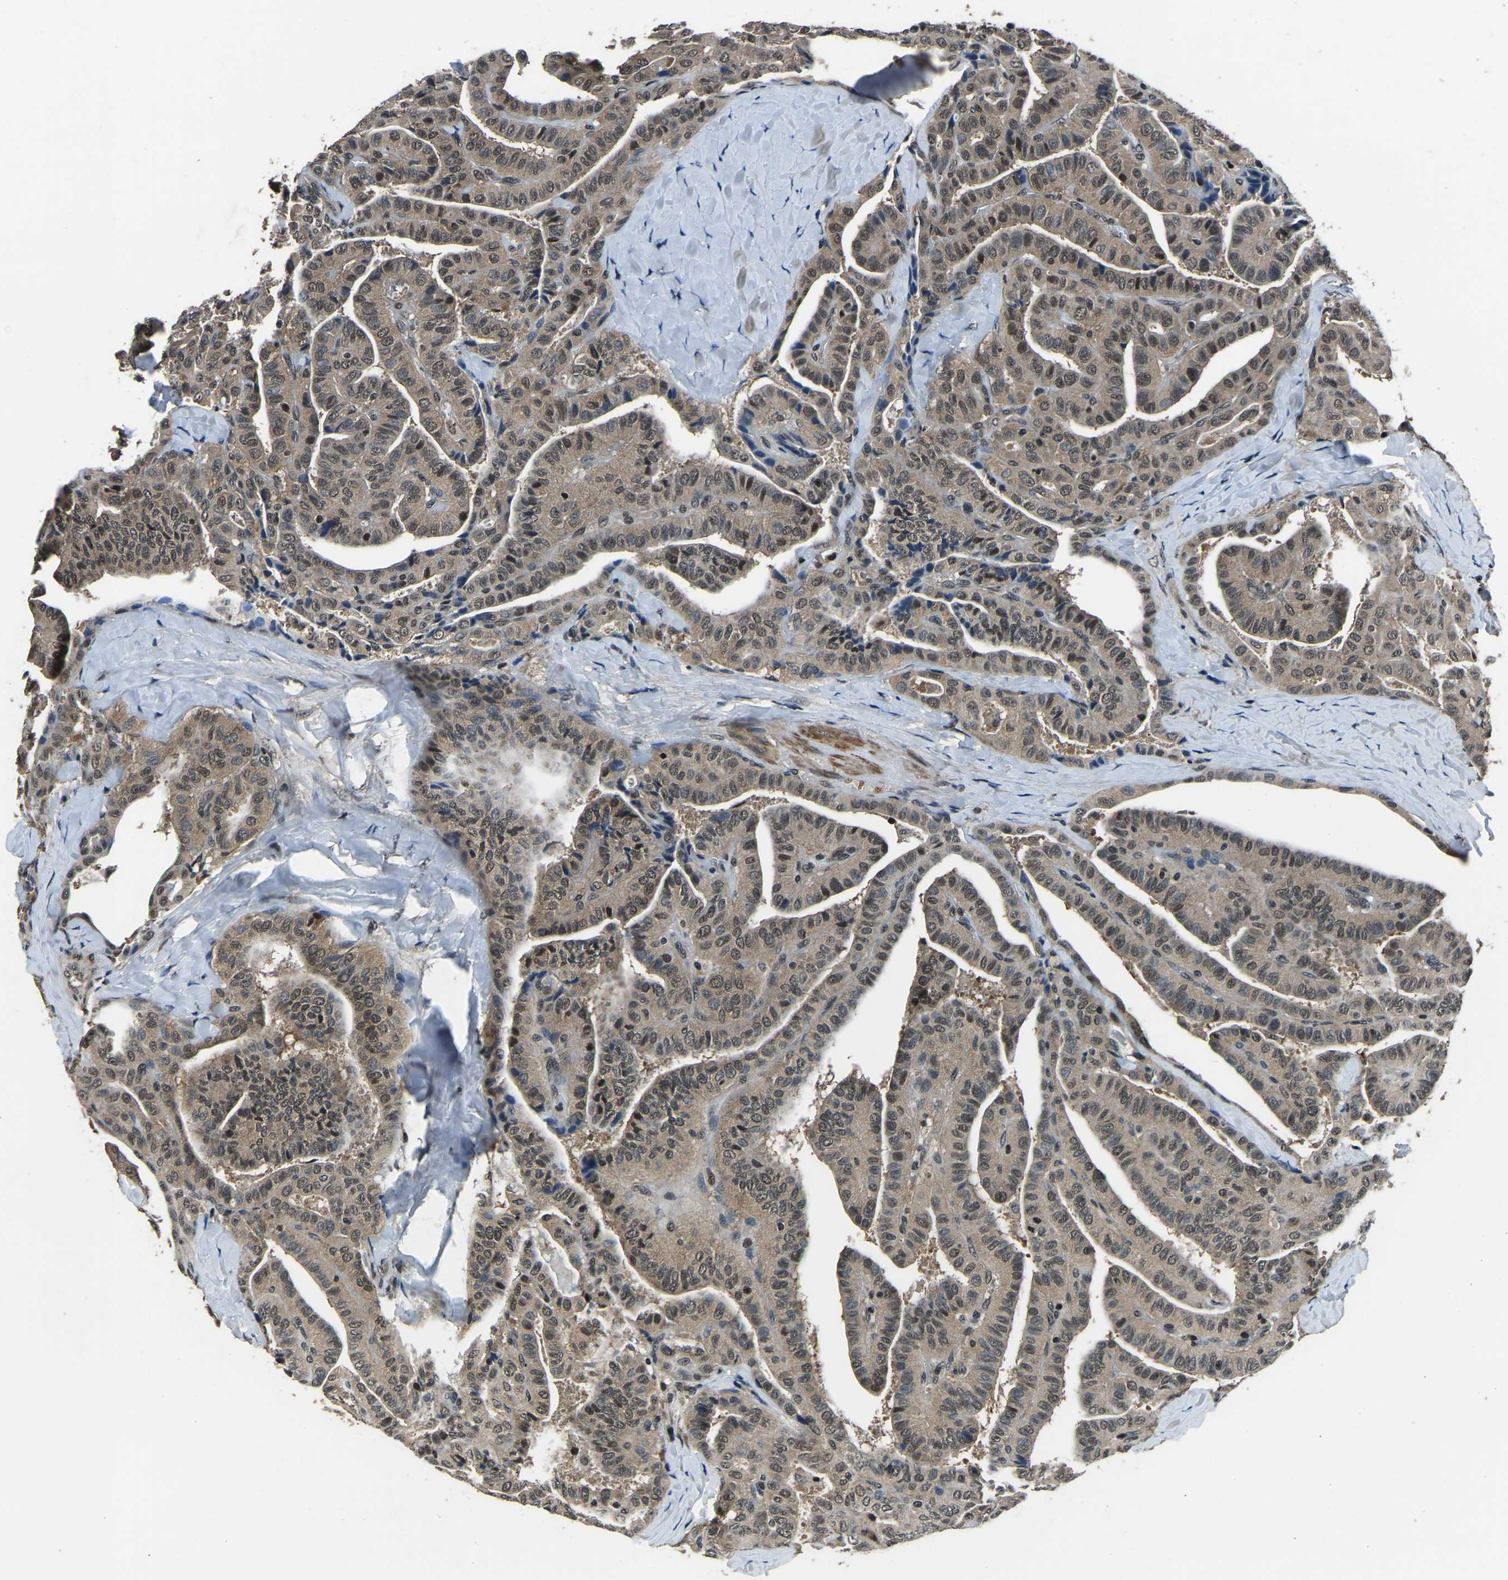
{"staining": {"intensity": "weak", "quantity": ">75%", "location": "cytoplasmic/membranous"}, "tissue": "thyroid cancer", "cell_type": "Tumor cells", "image_type": "cancer", "snomed": [{"axis": "morphology", "description": "Papillary adenocarcinoma, NOS"}, {"axis": "topography", "description": "Thyroid gland"}], "caption": "A low amount of weak cytoplasmic/membranous positivity is identified in approximately >75% of tumor cells in thyroid papillary adenocarcinoma tissue.", "gene": "ANKIB1", "patient": {"sex": "male", "age": 77}}